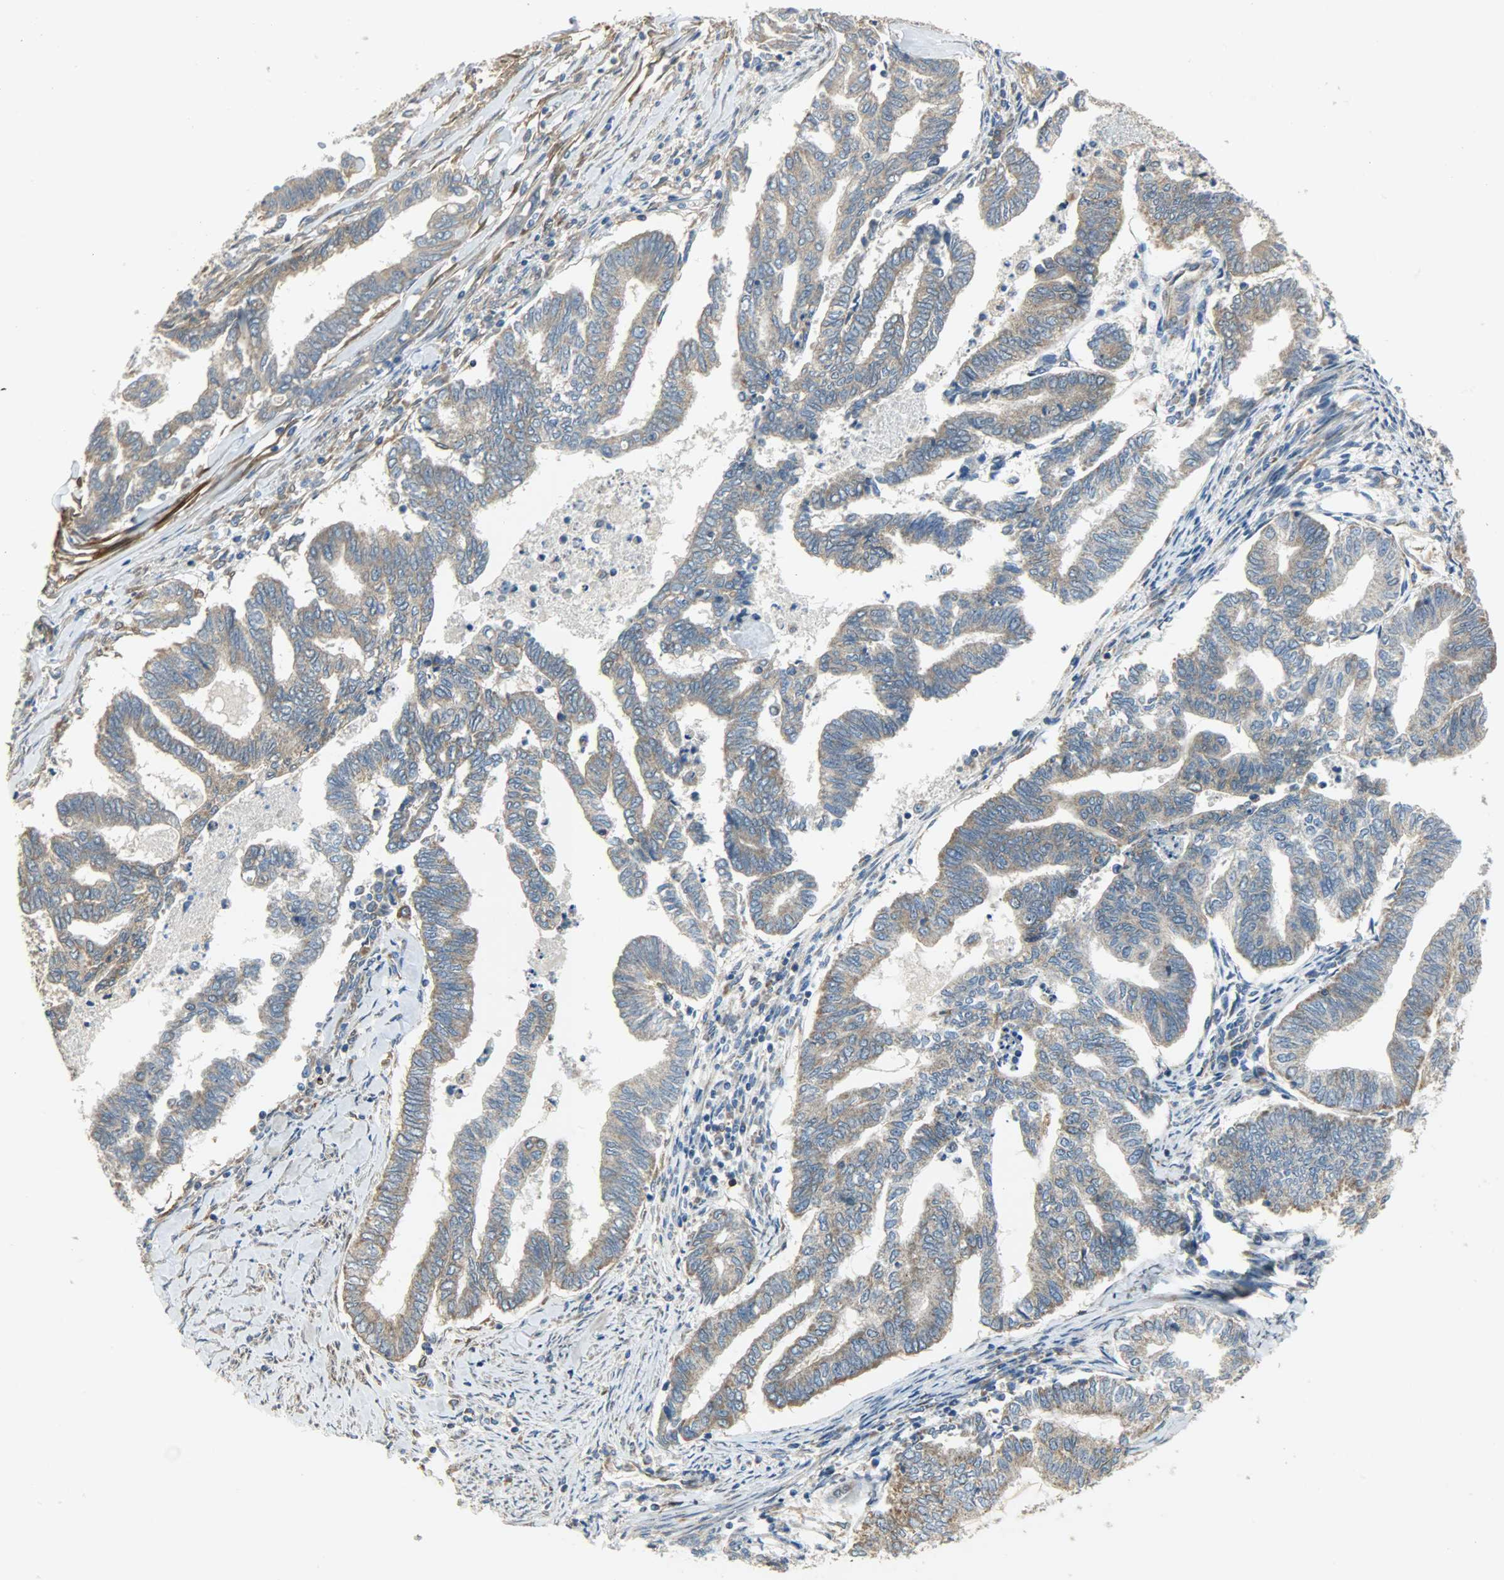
{"staining": {"intensity": "moderate", "quantity": ">75%", "location": "cytoplasmic/membranous"}, "tissue": "endometrial cancer", "cell_type": "Tumor cells", "image_type": "cancer", "snomed": [{"axis": "morphology", "description": "Adenocarcinoma, NOS"}, {"axis": "topography", "description": "Endometrium"}], "caption": "Endometrial cancer (adenocarcinoma) stained for a protein (brown) reveals moderate cytoplasmic/membranous positive expression in about >75% of tumor cells.", "gene": "C1orf198", "patient": {"sex": "female", "age": 79}}